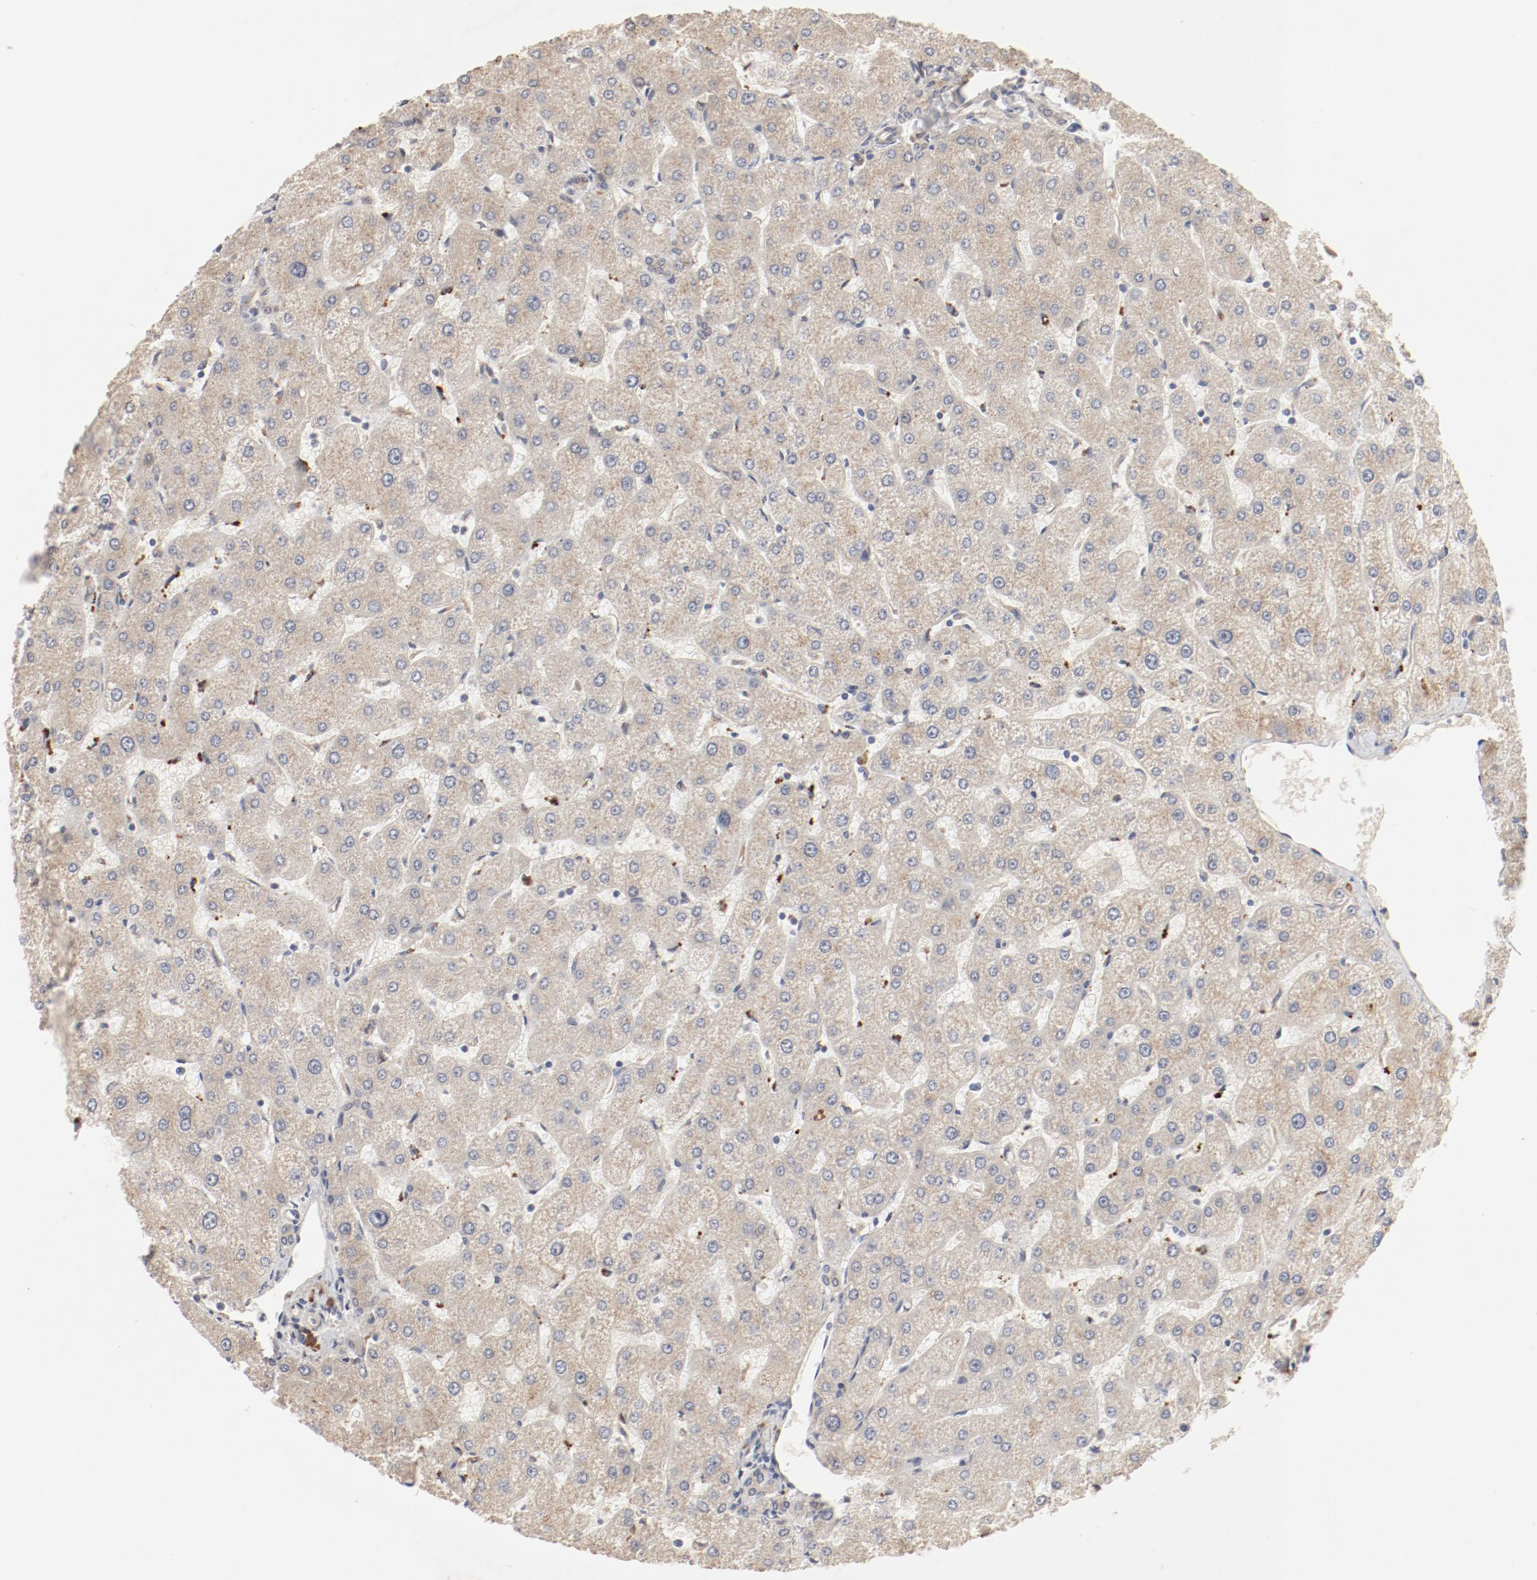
{"staining": {"intensity": "weak", "quantity": ">75%", "location": "cytoplasmic/membranous"}, "tissue": "liver", "cell_type": "Cholangiocytes", "image_type": "normal", "snomed": [{"axis": "morphology", "description": "Normal tissue, NOS"}, {"axis": "topography", "description": "Liver"}], "caption": "Immunohistochemical staining of normal liver shows low levels of weak cytoplasmic/membranous positivity in approximately >75% of cholangiocytes. Using DAB (3,3'-diaminobenzidine) (brown) and hematoxylin (blue) stains, captured at high magnification using brightfield microscopy.", "gene": "IL3RA", "patient": {"sex": "male", "age": 67}}